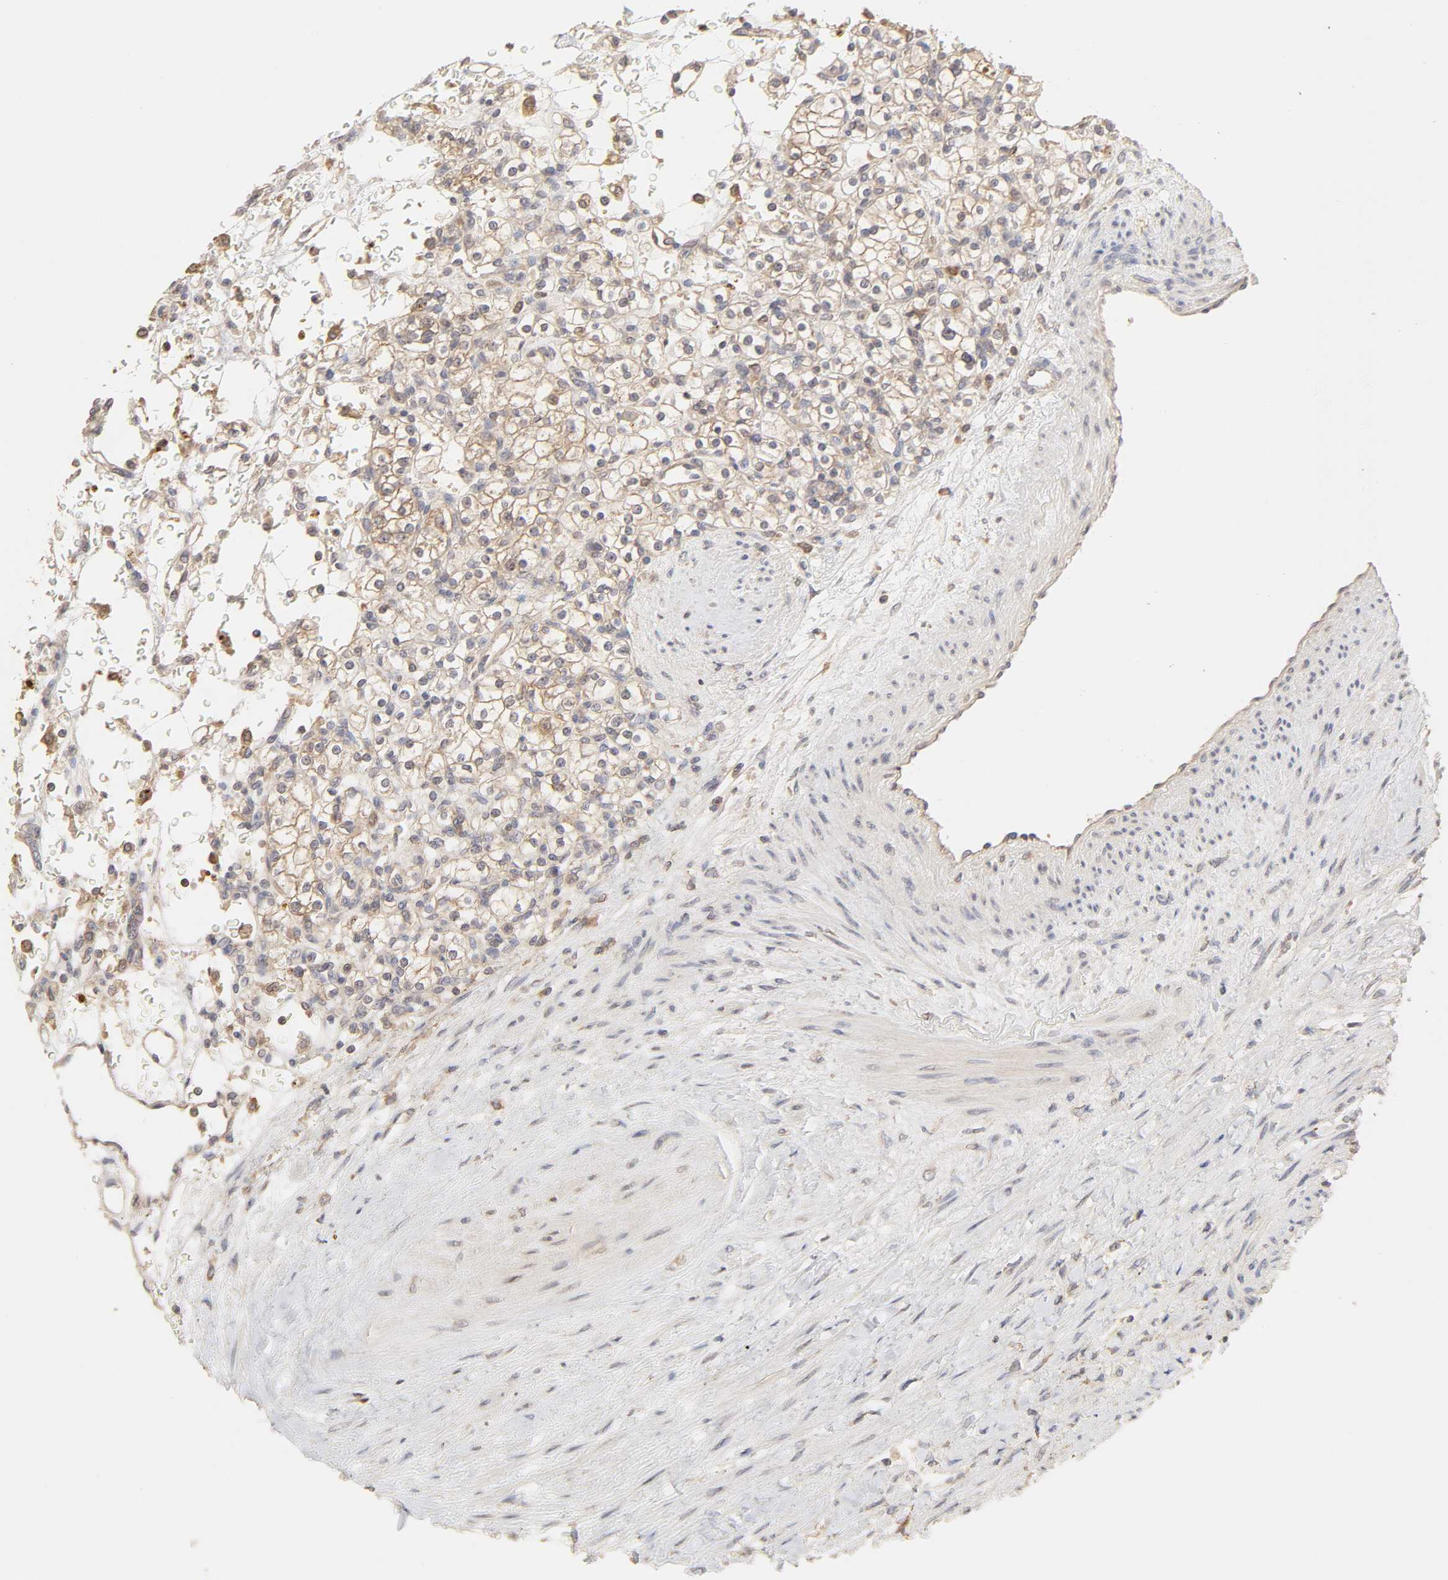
{"staining": {"intensity": "weak", "quantity": "<25%", "location": "cytoplasmic/membranous"}, "tissue": "renal cancer", "cell_type": "Tumor cells", "image_type": "cancer", "snomed": [{"axis": "morphology", "description": "Normal tissue, NOS"}, {"axis": "morphology", "description": "Adenocarcinoma, NOS"}, {"axis": "topography", "description": "Kidney"}], "caption": "Immunohistochemistry (IHC) of human renal cancer (adenocarcinoma) demonstrates no positivity in tumor cells. The staining was performed using DAB (3,3'-diaminobenzidine) to visualize the protein expression in brown, while the nuclei were stained in blue with hematoxylin (Magnification: 20x).", "gene": "AP1G2", "patient": {"sex": "female", "age": 55}}